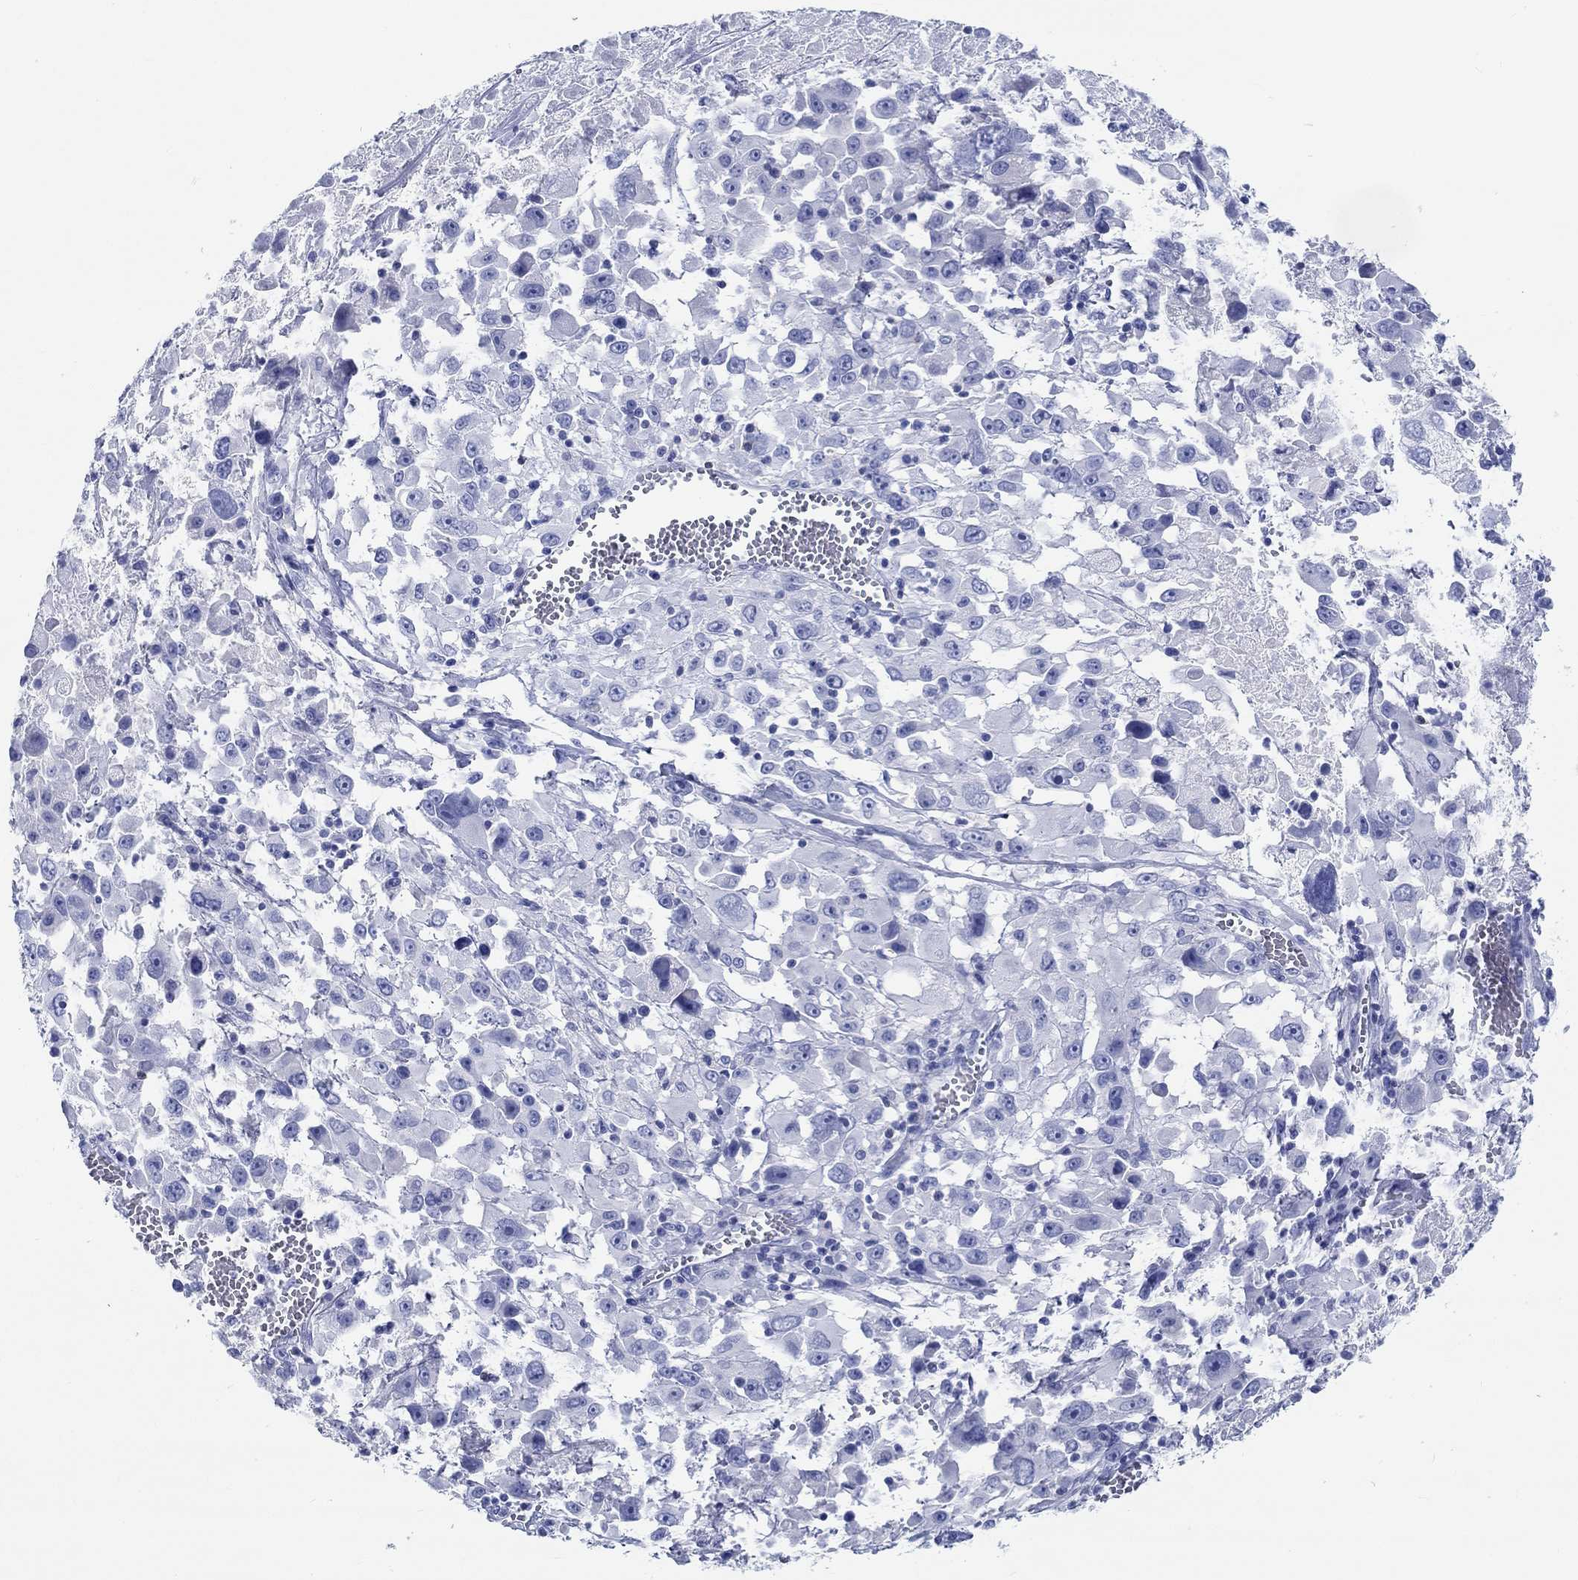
{"staining": {"intensity": "negative", "quantity": "none", "location": "none"}, "tissue": "melanoma", "cell_type": "Tumor cells", "image_type": "cancer", "snomed": [{"axis": "morphology", "description": "Malignant melanoma, Metastatic site"}, {"axis": "topography", "description": "Lymph node"}], "caption": "IHC micrograph of neoplastic tissue: human malignant melanoma (metastatic site) stained with DAB (3,3'-diaminobenzidine) reveals no significant protein staining in tumor cells.", "gene": "FBXO2", "patient": {"sex": "male", "age": 50}}